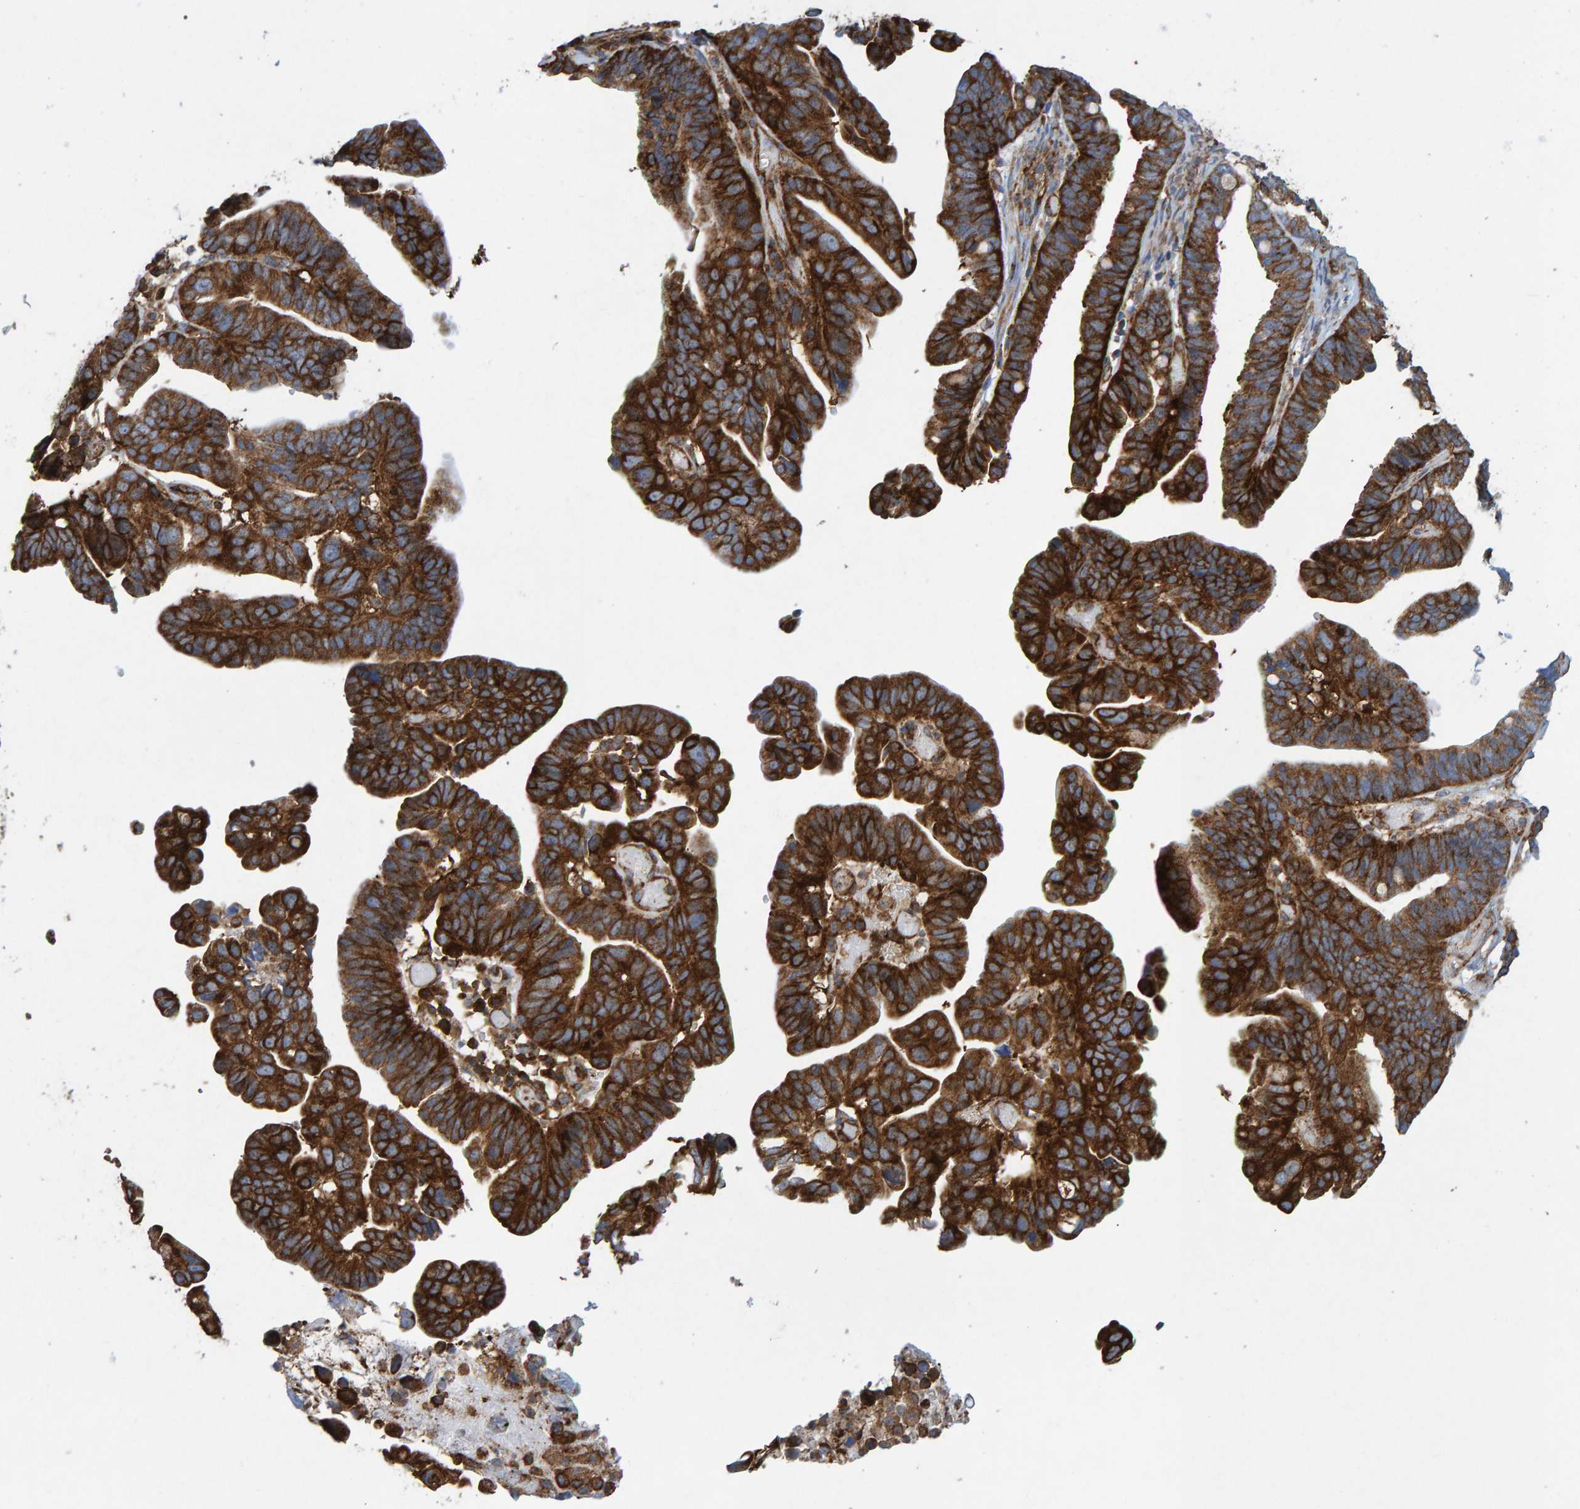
{"staining": {"intensity": "strong", "quantity": ">75%", "location": "cytoplasmic/membranous"}, "tissue": "ovarian cancer", "cell_type": "Tumor cells", "image_type": "cancer", "snomed": [{"axis": "morphology", "description": "Cystadenocarcinoma, serous, NOS"}, {"axis": "topography", "description": "Ovary"}], "caption": "Protein expression analysis of human ovarian serous cystadenocarcinoma reveals strong cytoplasmic/membranous staining in approximately >75% of tumor cells.", "gene": "MVP", "patient": {"sex": "female", "age": 56}}